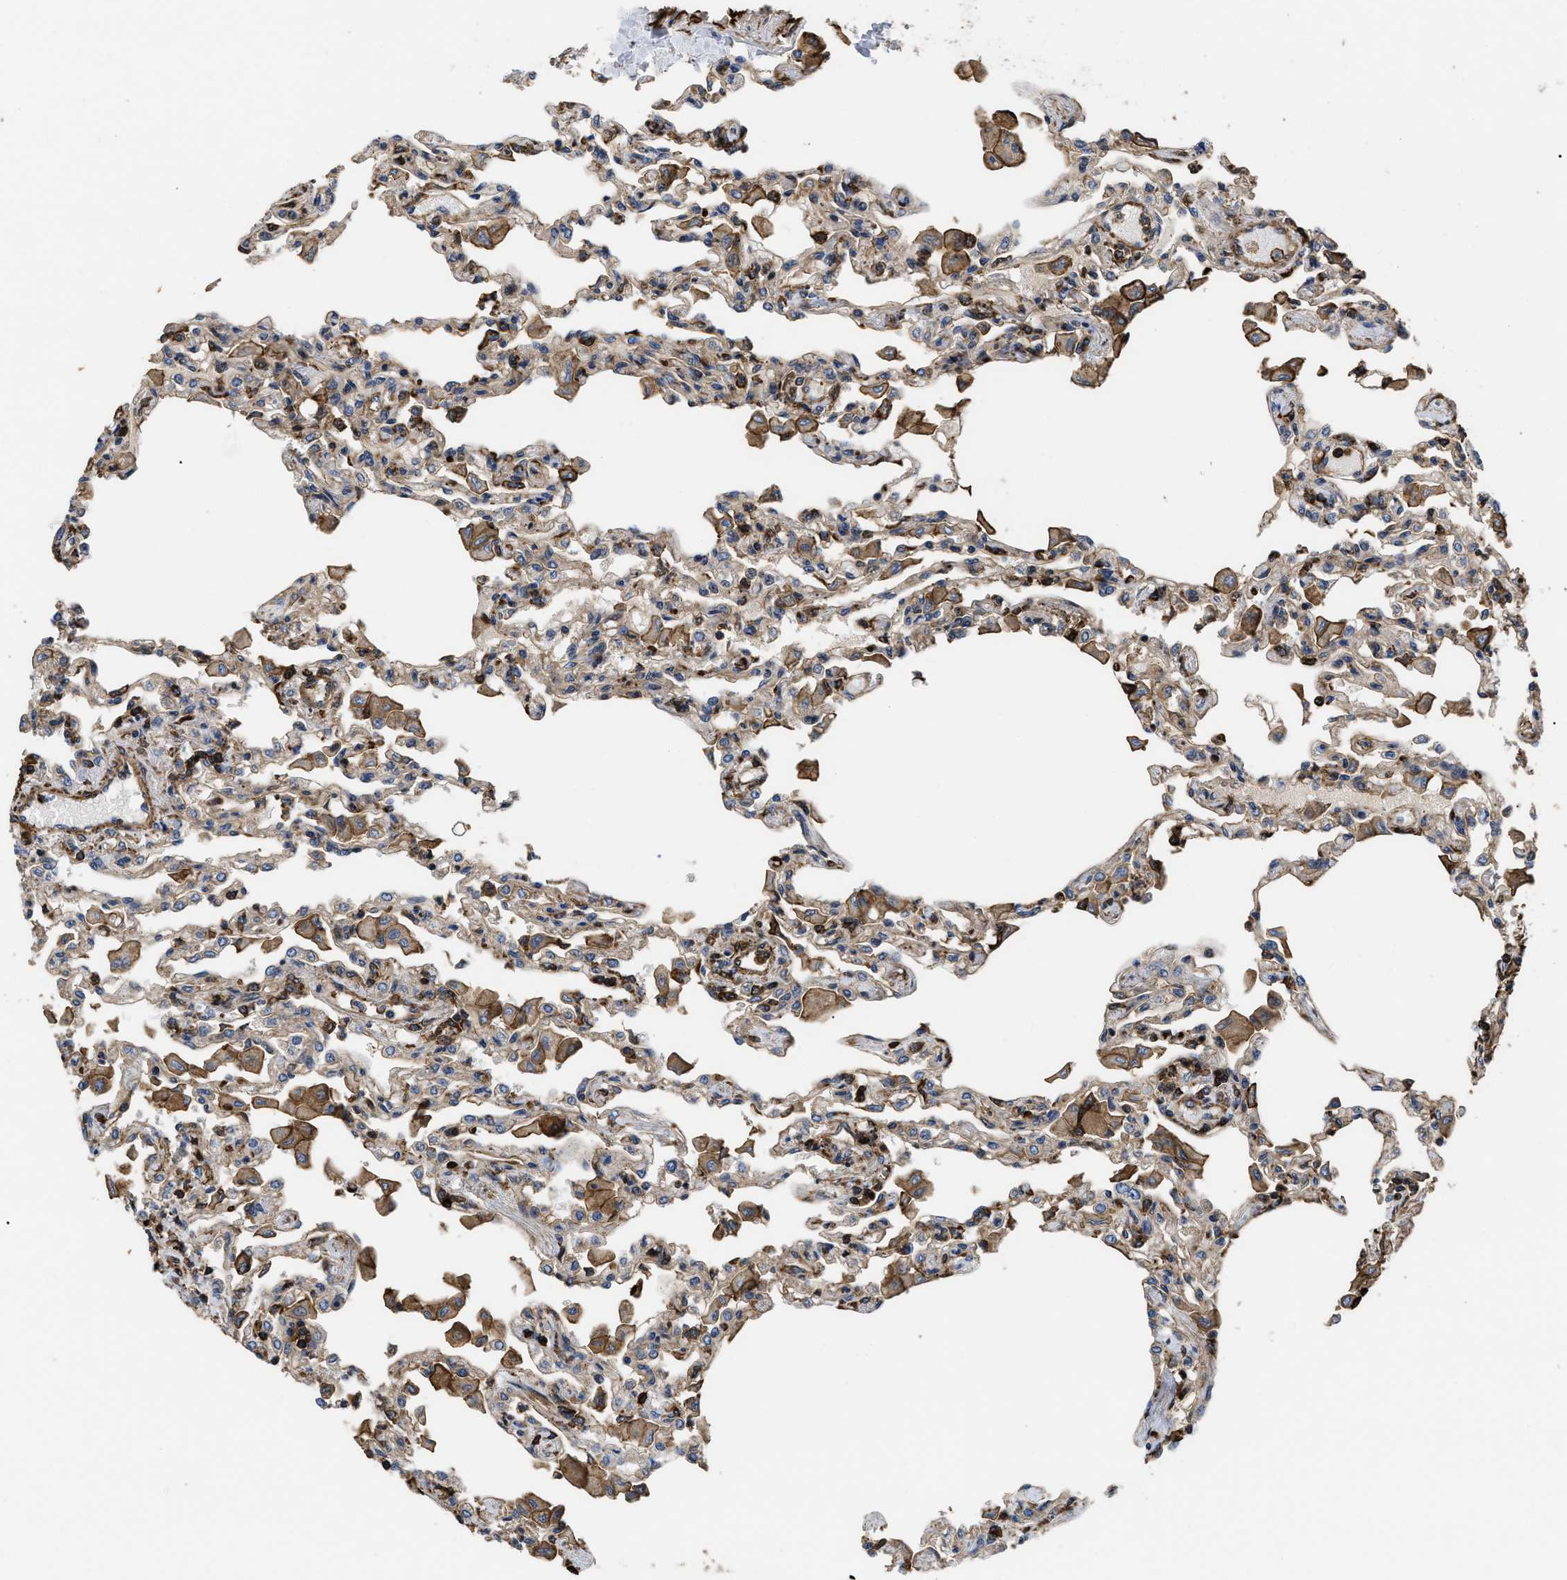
{"staining": {"intensity": "moderate", "quantity": ">75%", "location": "cytoplasmic/membranous"}, "tissue": "lung", "cell_type": "Alveolar cells", "image_type": "normal", "snomed": [{"axis": "morphology", "description": "Normal tissue, NOS"}, {"axis": "topography", "description": "Bronchus"}, {"axis": "topography", "description": "Lung"}], "caption": "Protein expression analysis of normal lung demonstrates moderate cytoplasmic/membranous staining in about >75% of alveolar cells.", "gene": "SCUBE2", "patient": {"sex": "female", "age": 49}}